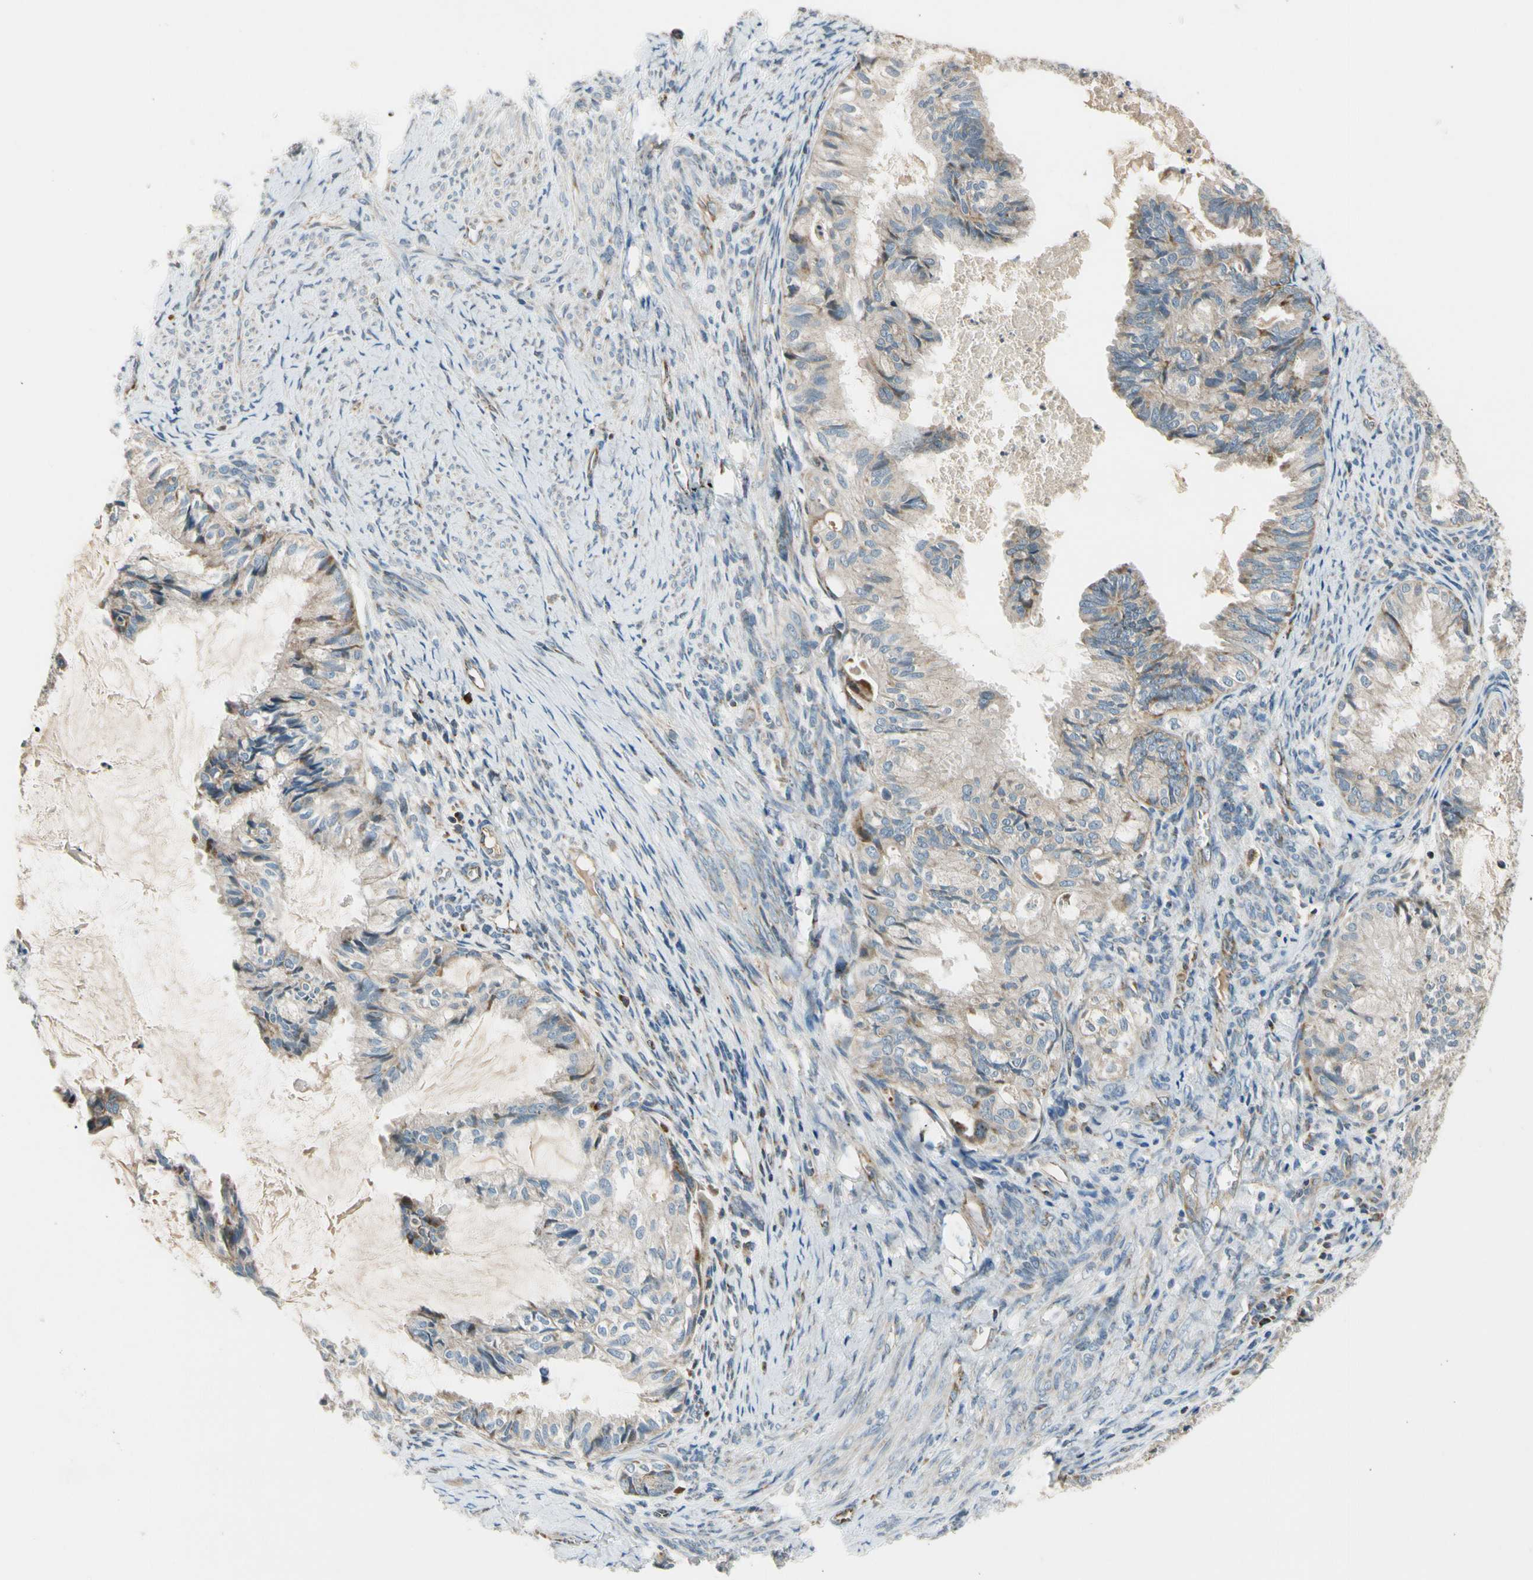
{"staining": {"intensity": "weak", "quantity": "25%-75%", "location": "cytoplasmic/membranous"}, "tissue": "cervical cancer", "cell_type": "Tumor cells", "image_type": "cancer", "snomed": [{"axis": "morphology", "description": "Normal tissue, NOS"}, {"axis": "morphology", "description": "Adenocarcinoma, NOS"}, {"axis": "topography", "description": "Cervix"}, {"axis": "topography", "description": "Endometrium"}], "caption": "Human cervical adenocarcinoma stained with a brown dye shows weak cytoplasmic/membranous positive staining in about 25%-75% of tumor cells.", "gene": "NPHP3", "patient": {"sex": "female", "age": 86}}